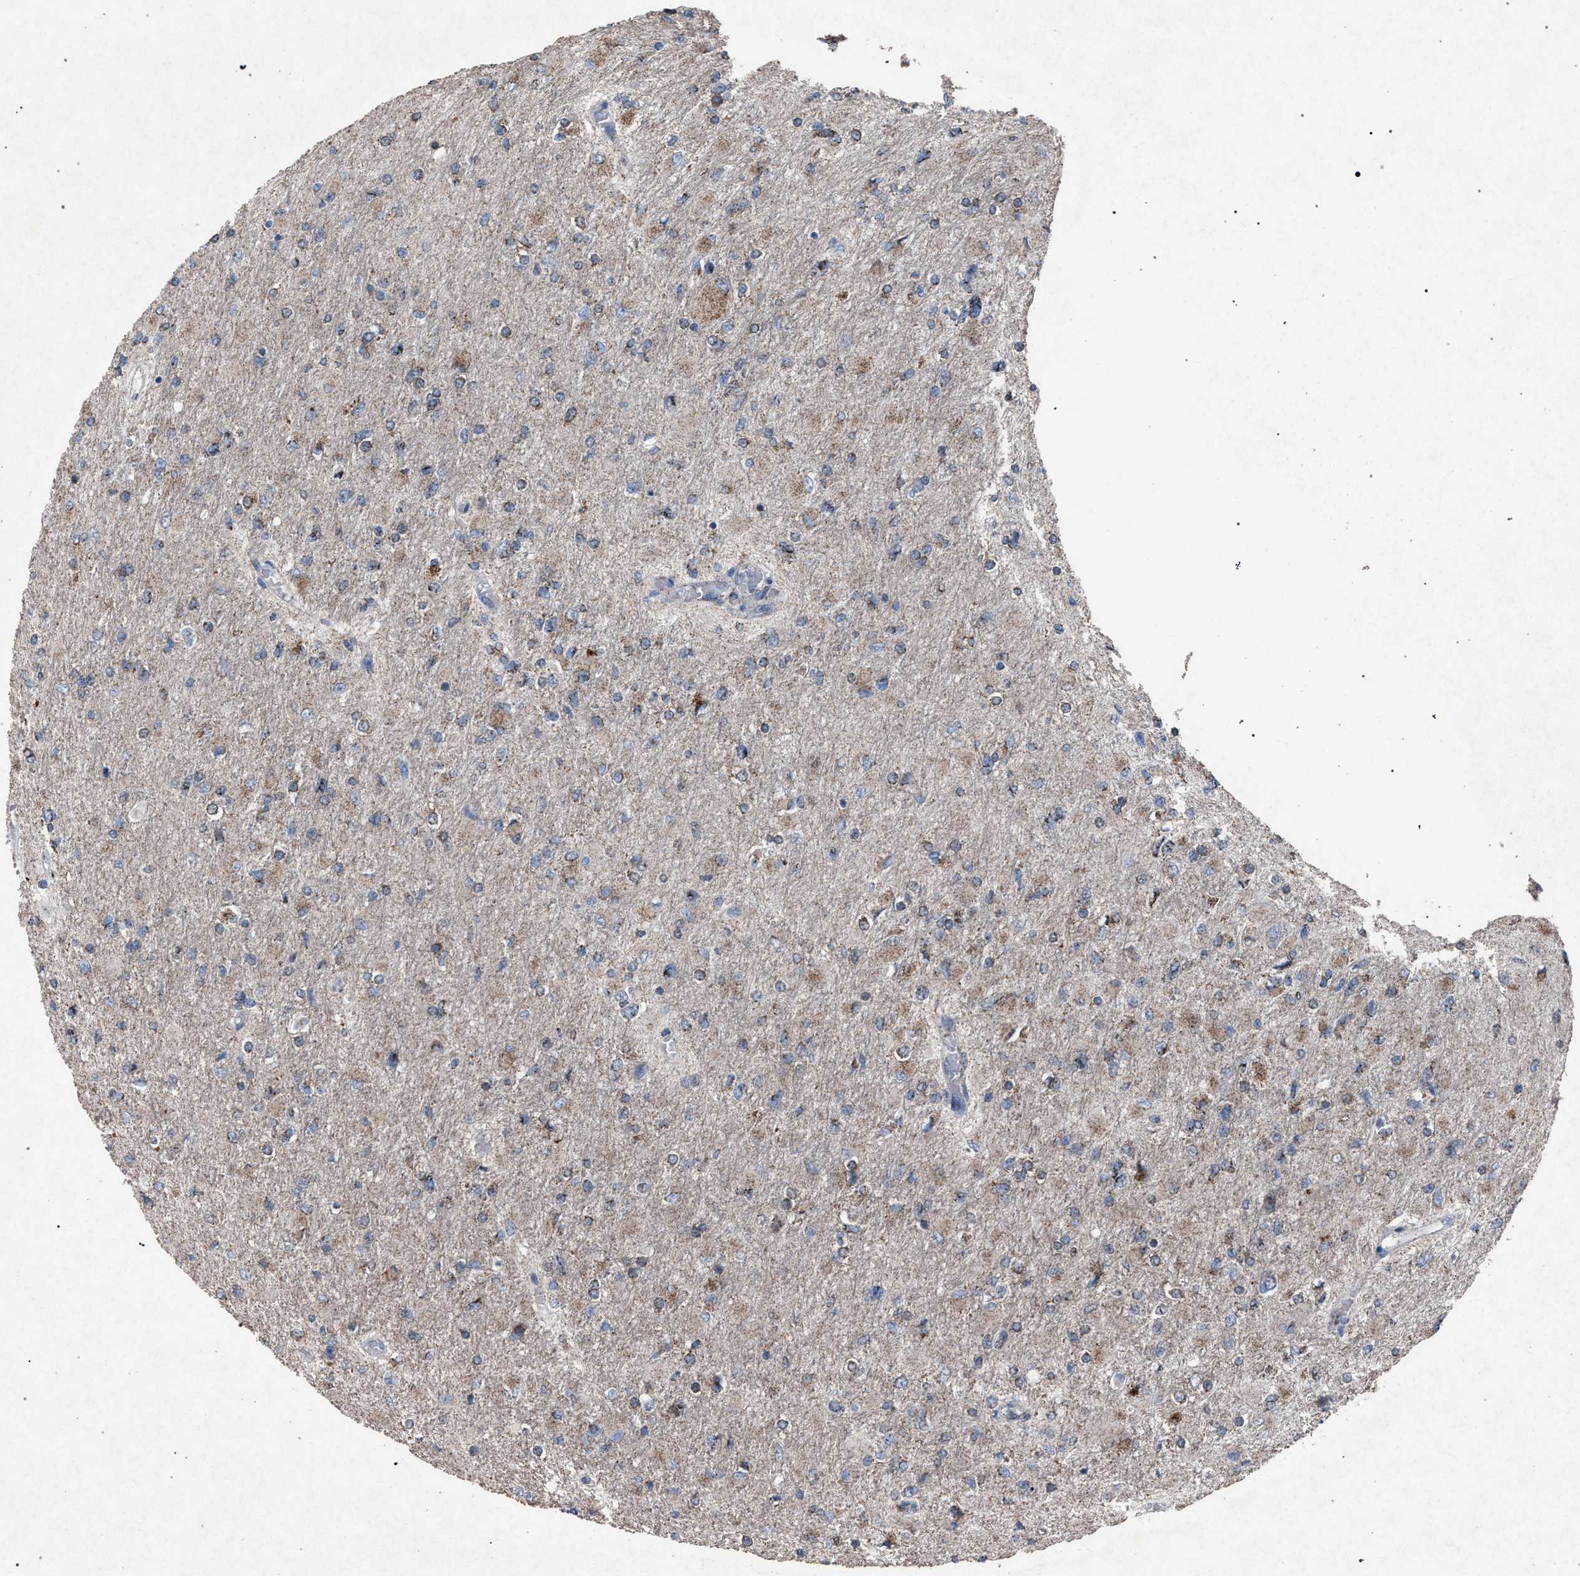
{"staining": {"intensity": "weak", "quantity": ">75%", "location": "cytoplasmic/membranous"}, "tissue": "glioma", "cell_type": "Tumor cells", "image_type": "cancer", "snomed": [{"axis": "morphology", "description": "Glioma, malignant, High grade"}, {"axis": "topography", "description": "Cerebral cortex"}], "caption": "Glioma tissue displays weak cytoplasmic/membranous expression in approximately >75% of tumor cells The staining is performed using DAB brown chromogen to label protein expression. The nuclei are counter-stained blue using hematoxylin.", "gene": "HSD17B4", "patient": {"sex": "female", "age": 36}}